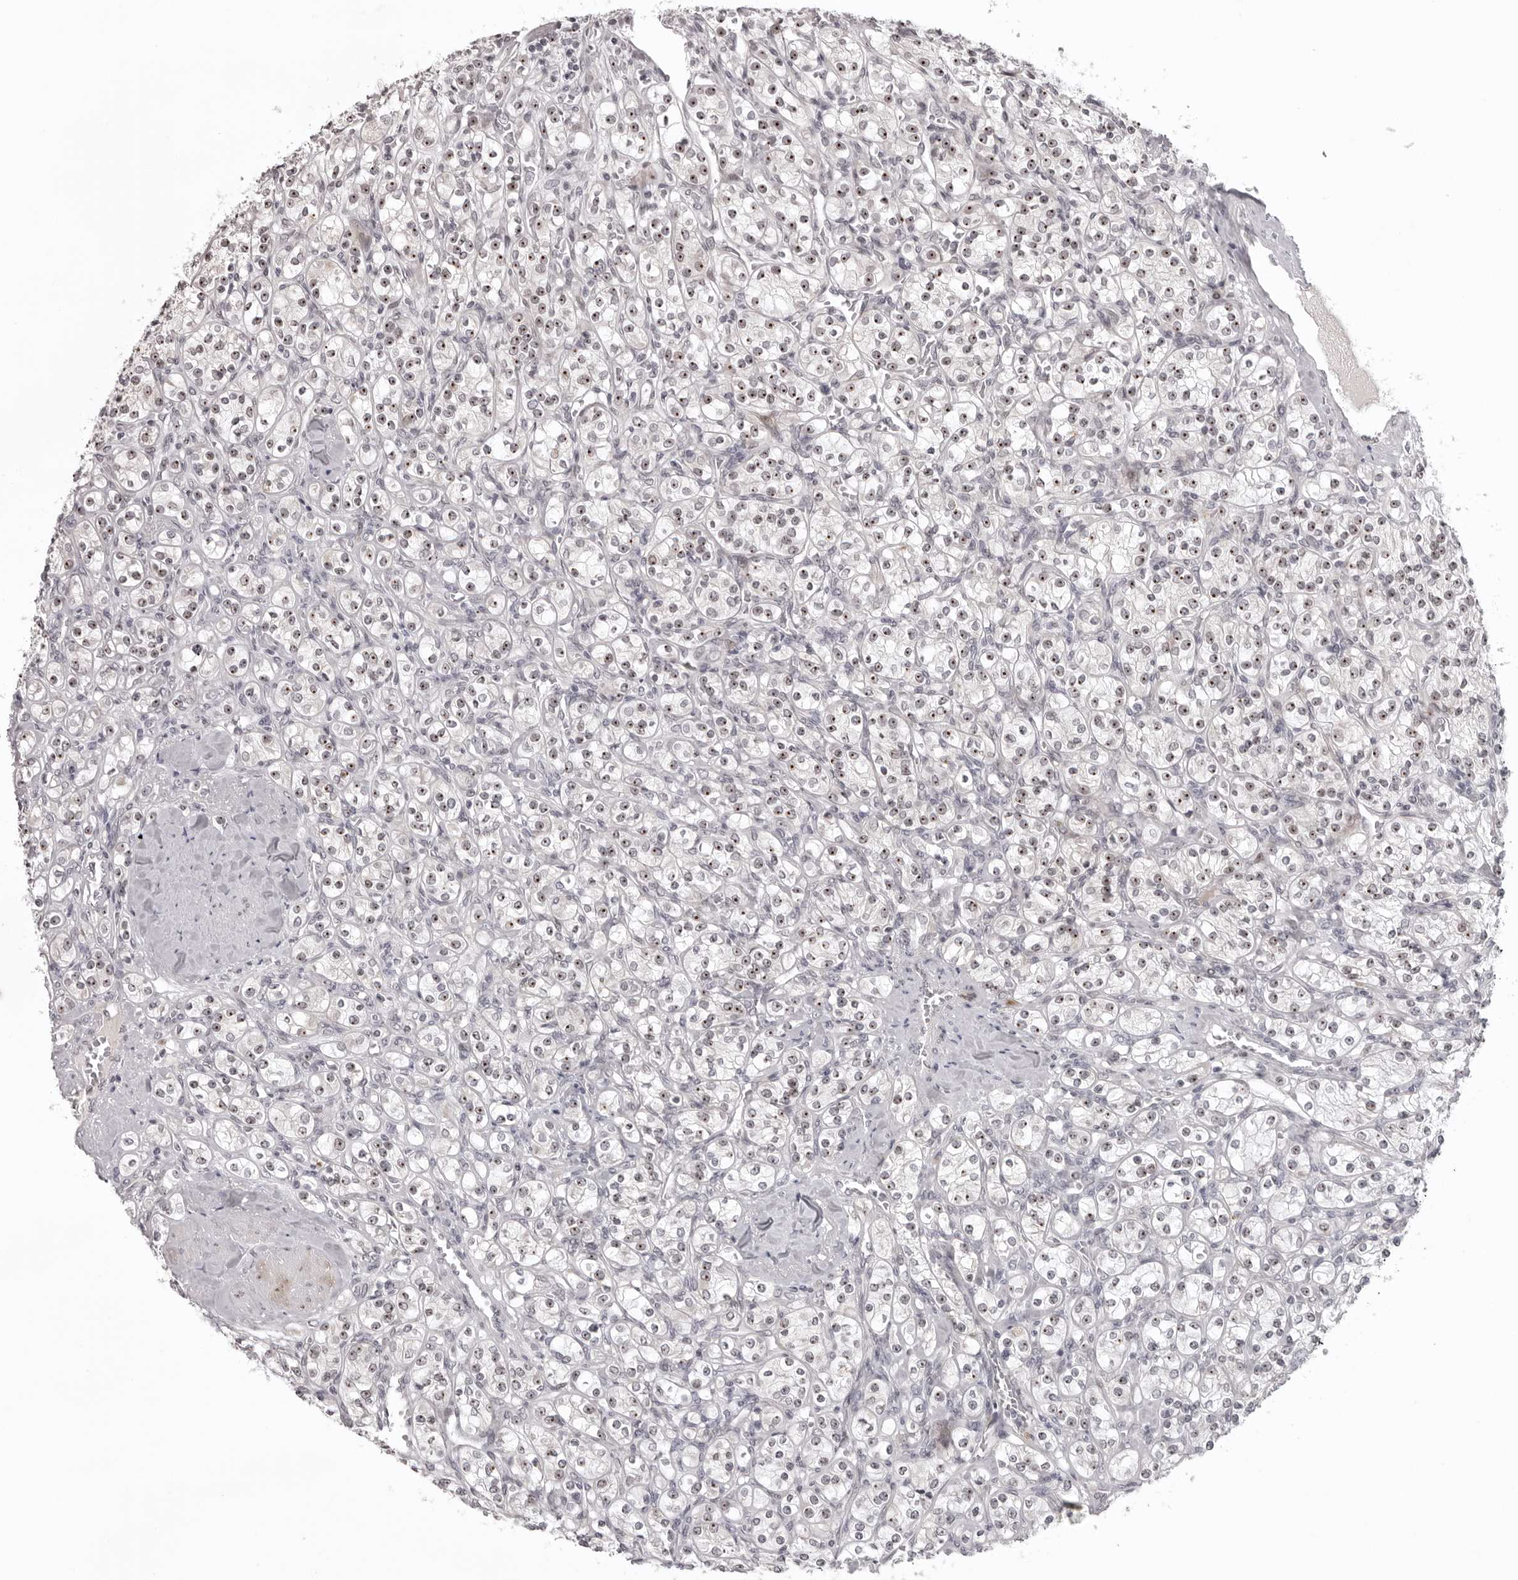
{"staining": {"intensity": "moderate", "quantity": ">75%", "location": "nuclear"}, "tissue": "renal cancer", "cell_type": "Tumor cells", "image_type": "cancer", "snomed": [{"axis": "morphology", "description": "Adenocarcinoma, NOS"}, {"axis": "topography", "description": "Kidney"}], "caption": "A high-resolution micrograph shows immunohistochemistry staining of renal adenocarcinoma, which exhibits moderate nuclear positivity in about >75% of tumor cells.", "gene": "HELZ", "patient": {"sex": "male", "age": 77}}